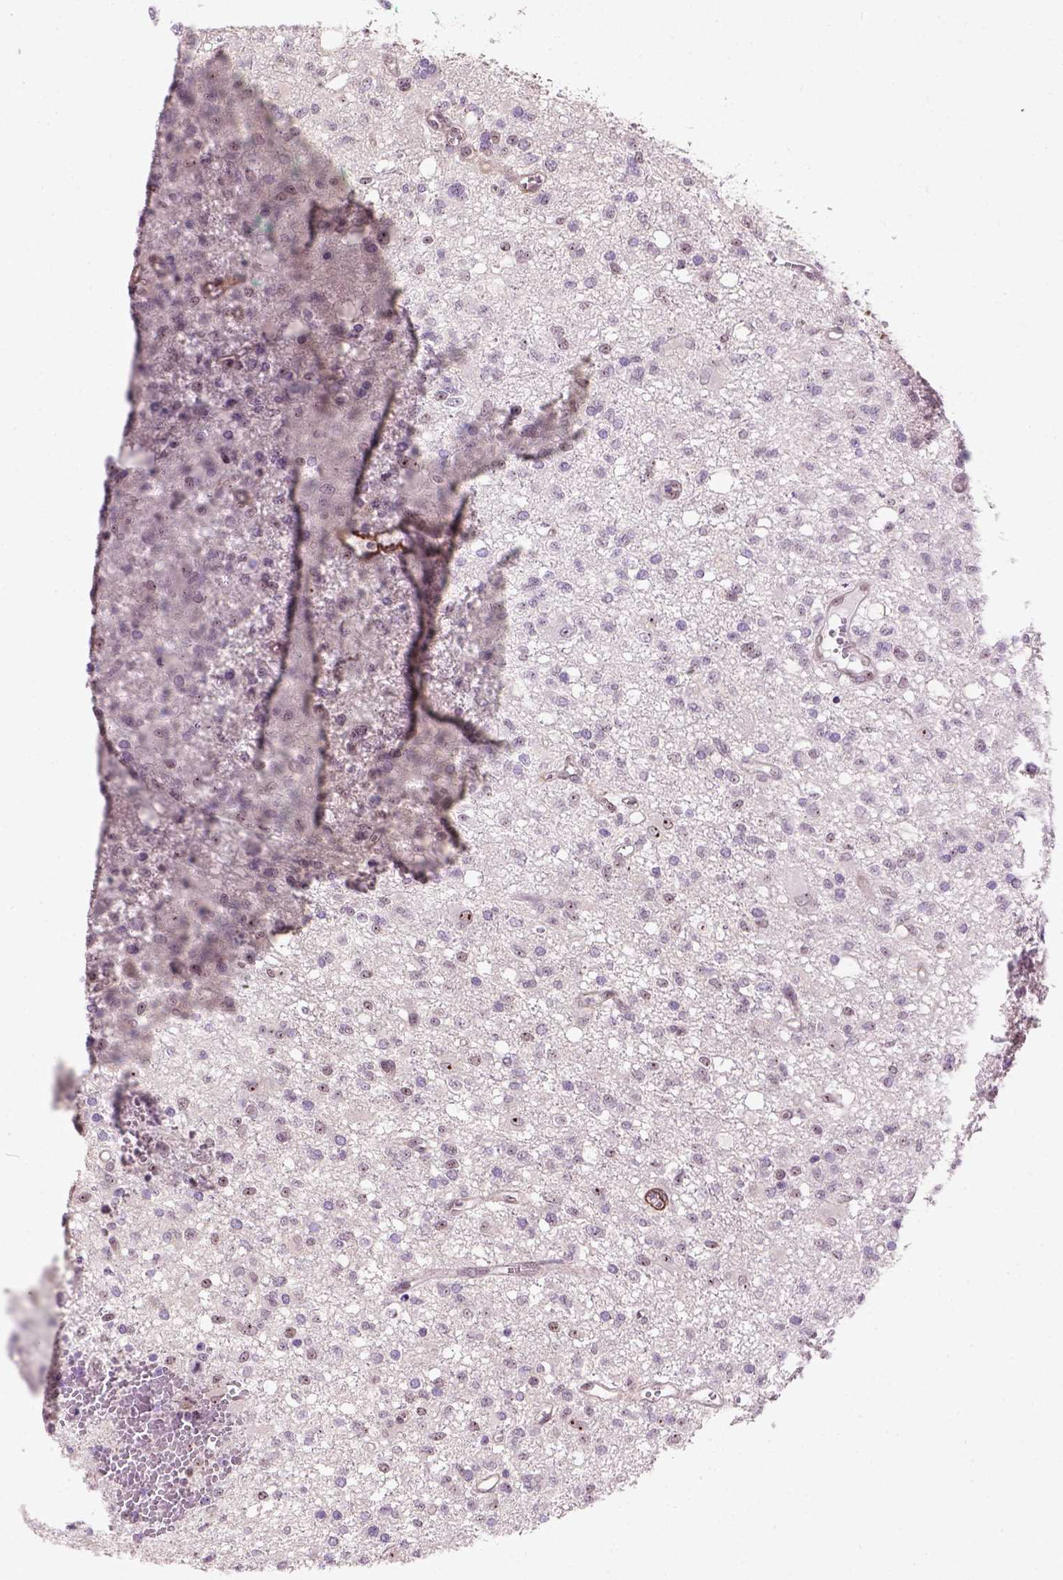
{"staining": {"intensity": "moderate", "quantity": "25%-75%", "location": "nuclear"}, "tissue": "glioma", "cell_type": "Tumor cells", "image_type": "cancer", "snomed": [{"axis": "morphology", "description": "Glioma, malignant, Low grade"}, {"axis": "topography", "description": "Brain"}], "caption": "This photomicrograph reveals IHC staining of low-grade glioma (malignant), with medium moderate nuclear staining in about 25%-75% of tumor cells.", "gene": "RRS1", "patient": {"sex": "male", "age": 64}}